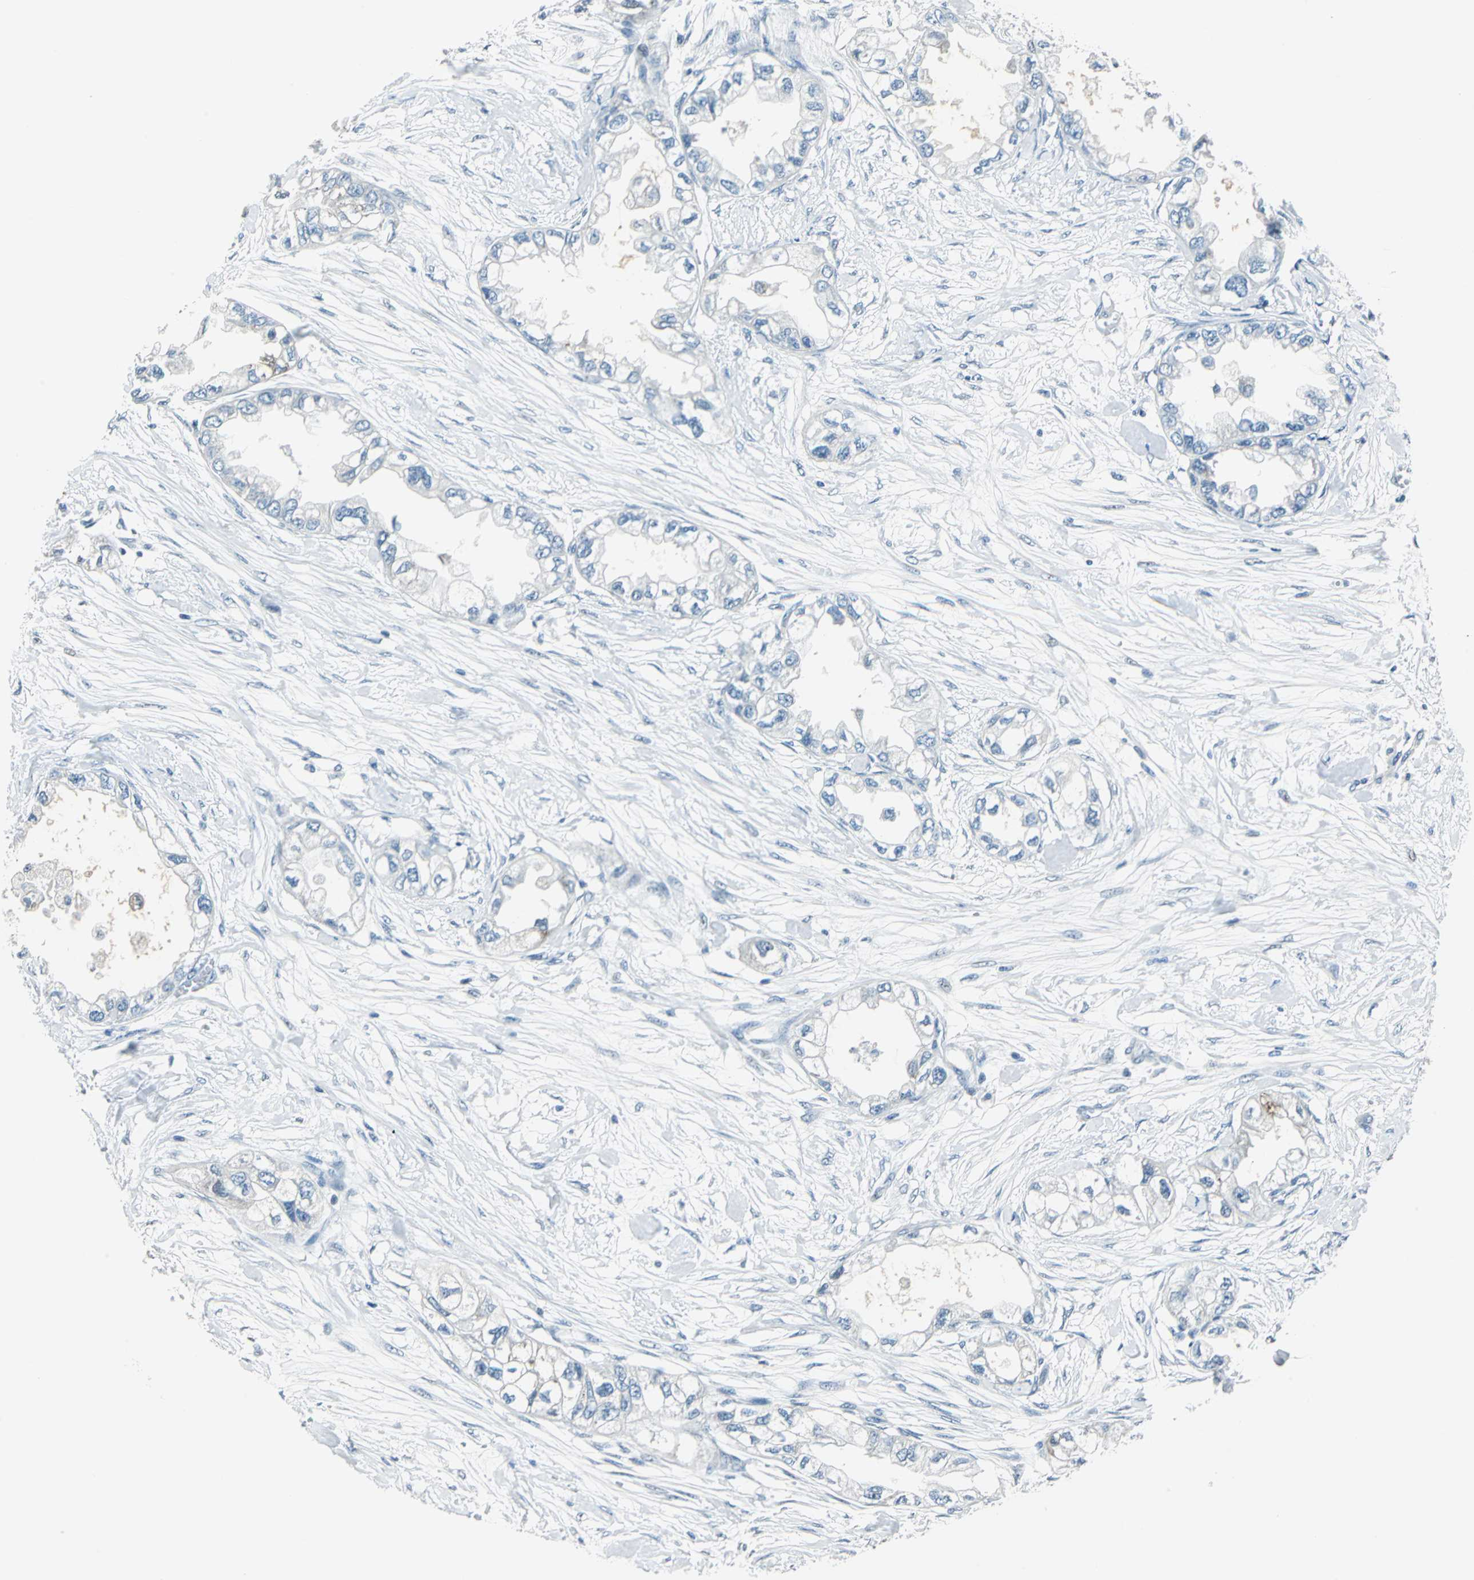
{"staining": {"intensity": "negative", "quantity": "none", "location": "none"}, "tissue": "endometrial cancer", "cell_type": "Tumor cells", "image_type": "cancer", "snomed": [{"axis": "morphology", "description": "Adenocarcinoma, NOS"}, {"axis": "topography", "description": "Endometrium"}], "caption": "Endometrial adenocarcinoma was stained to show a protein in brown. There is no significant positivity in tumor cells.", "gene": "HCFC2", "patient": {"sex": "female", "age": 67}}